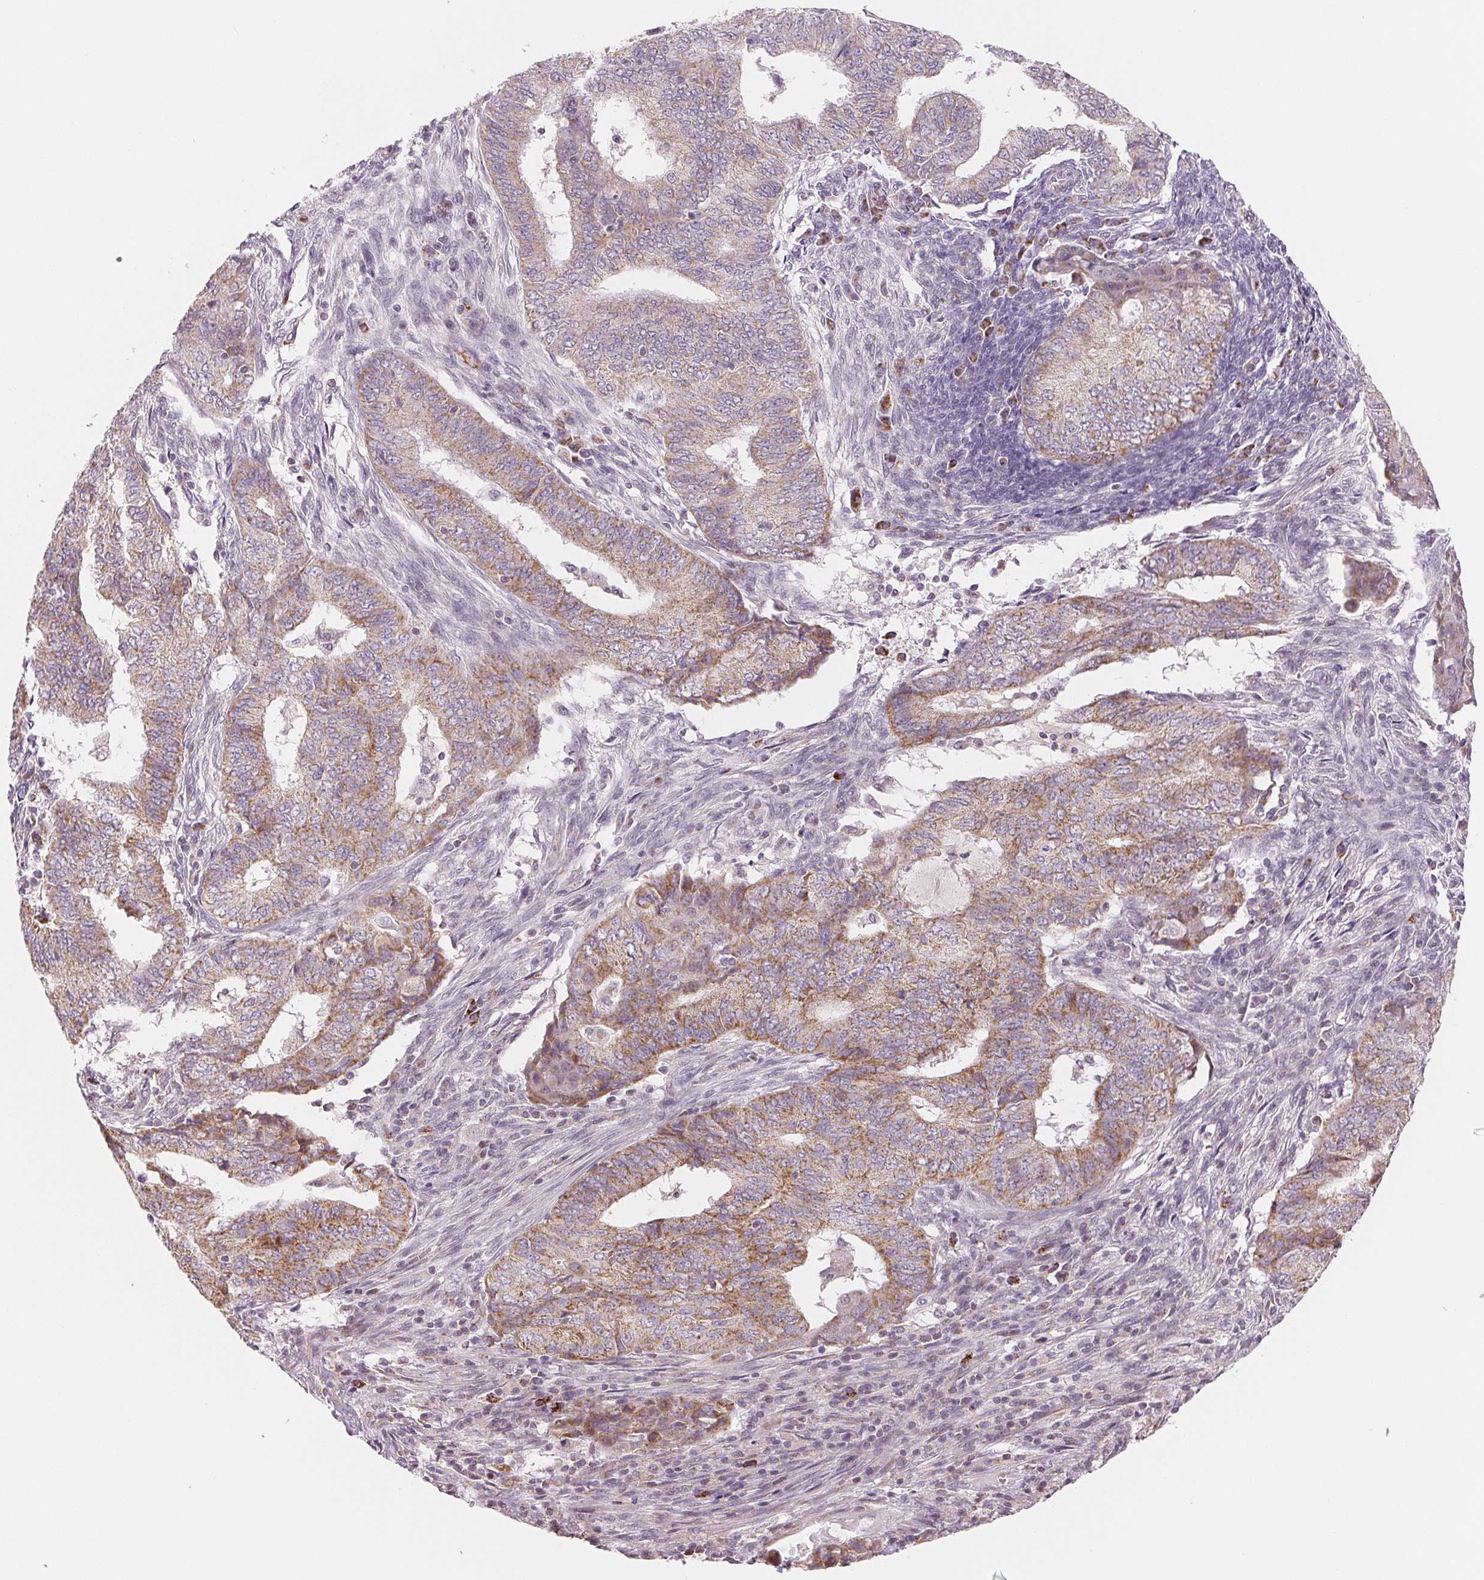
{"staining": {"intensity": "moderate", "quantity": "<25%", "location": "cytoplasmic/membranous"}, "tissue": "endometrial cancer", "cell_type": "Tumor cells", "image_type": "cancer", "snomed": [{"axis": "morphology", "description": "Adenocarcinoma, NOS"}, {"axis": "topography", "description": "Endometrium"}], "caption": "Brown immunohistochemical staining in endometrial cancer exhibits moderate cytoplasmic/membranous expression in about <25% of tumor cells. Using DAB (3,3'-diaminobenzidine) (brown) and hematoxylin (blue) stains, captured at high magnification using brightfield microscopy.", "gene": "HINT2", "patient": {"sex": "female", "age": 62}}